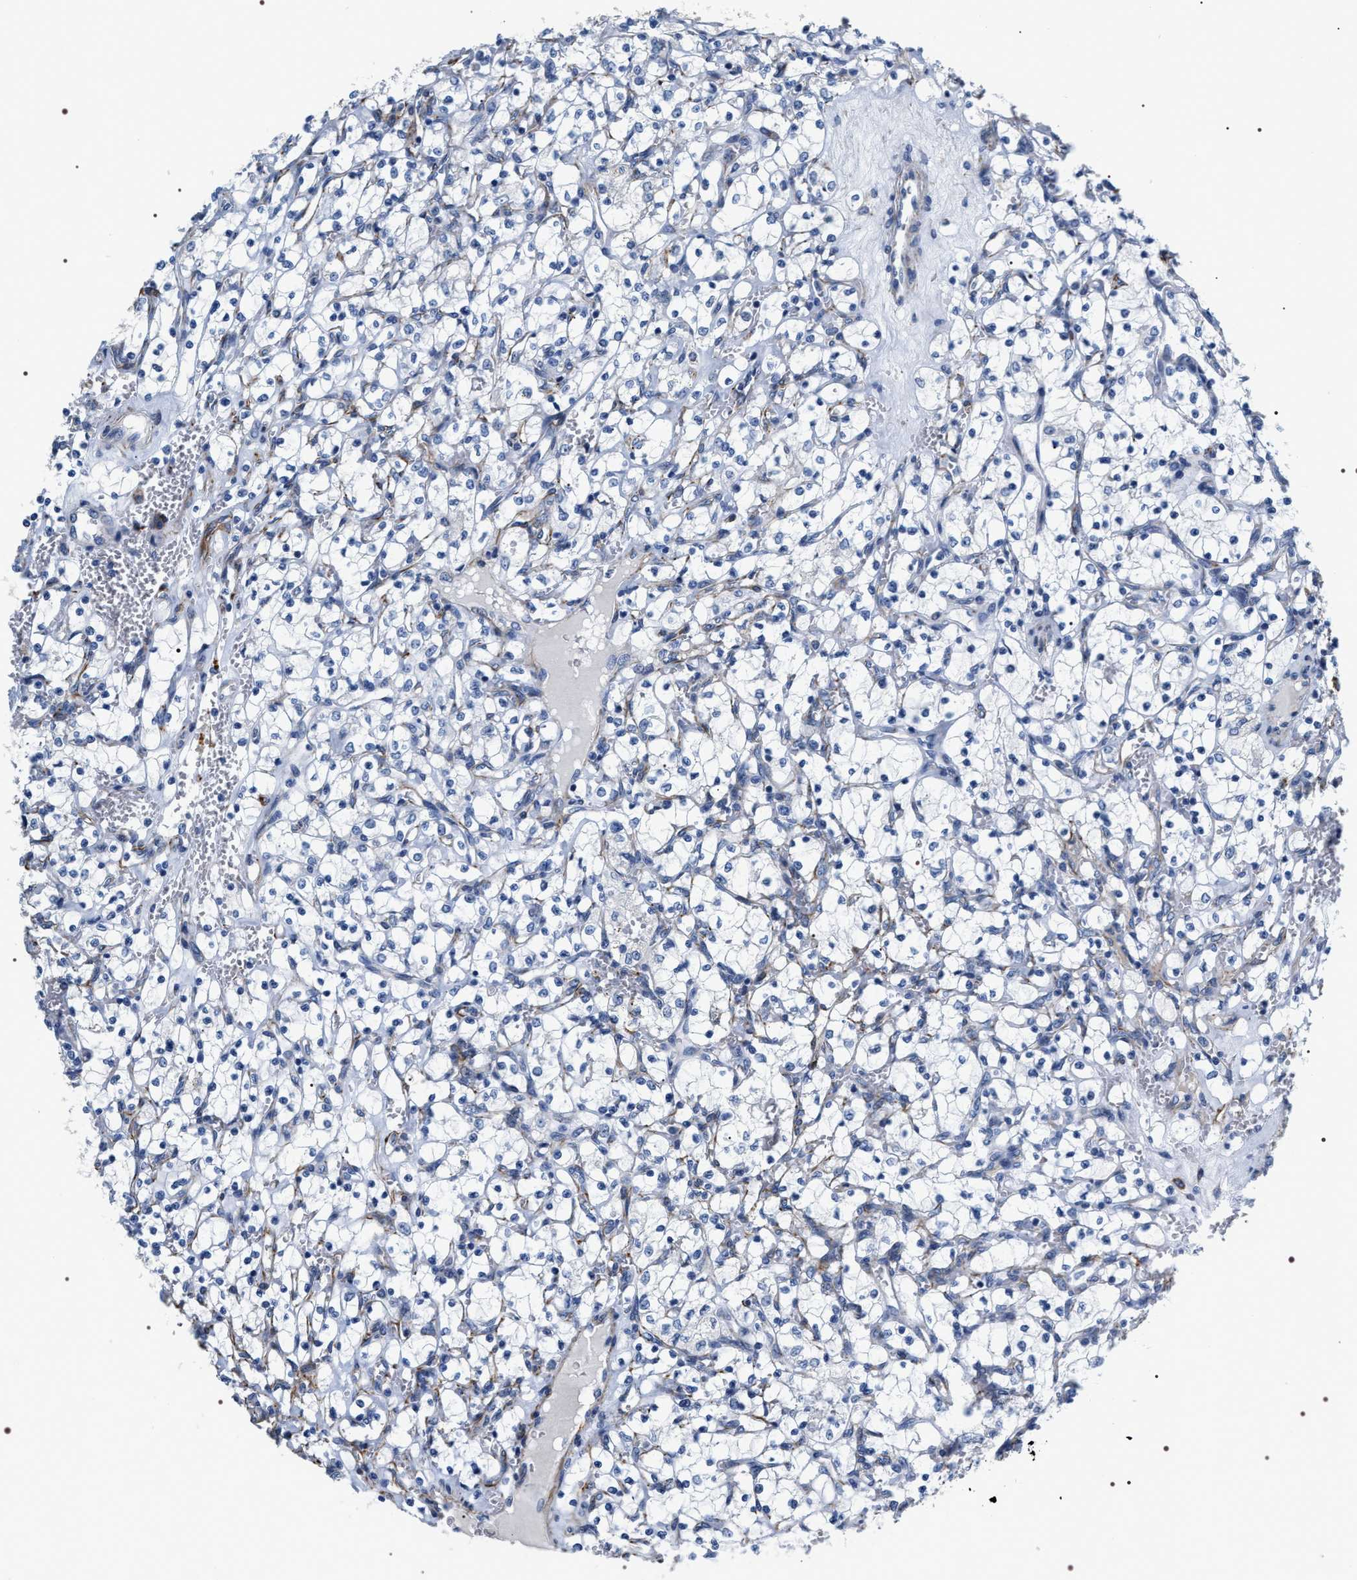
{"staining": {"intensity": "negative", "quantity": "none", "location": "none"}, "tissue": "renal cancer", "cell_type": "Tumor cells", "image_type": "cancer", "snomed": [{"axis": "morphology", "description": "Adenocarcinoma, NOS"}, {"axis": "topography", "description": "Kidney"}], "caption": "DAB (3,3'-diaminobenzidine) immunohistochemical staining of human renal cancer demonstrates no significant positivity in tumor cells.", "gene": "PKD1L1", "patient": {"sex": "female", "age": 69}}